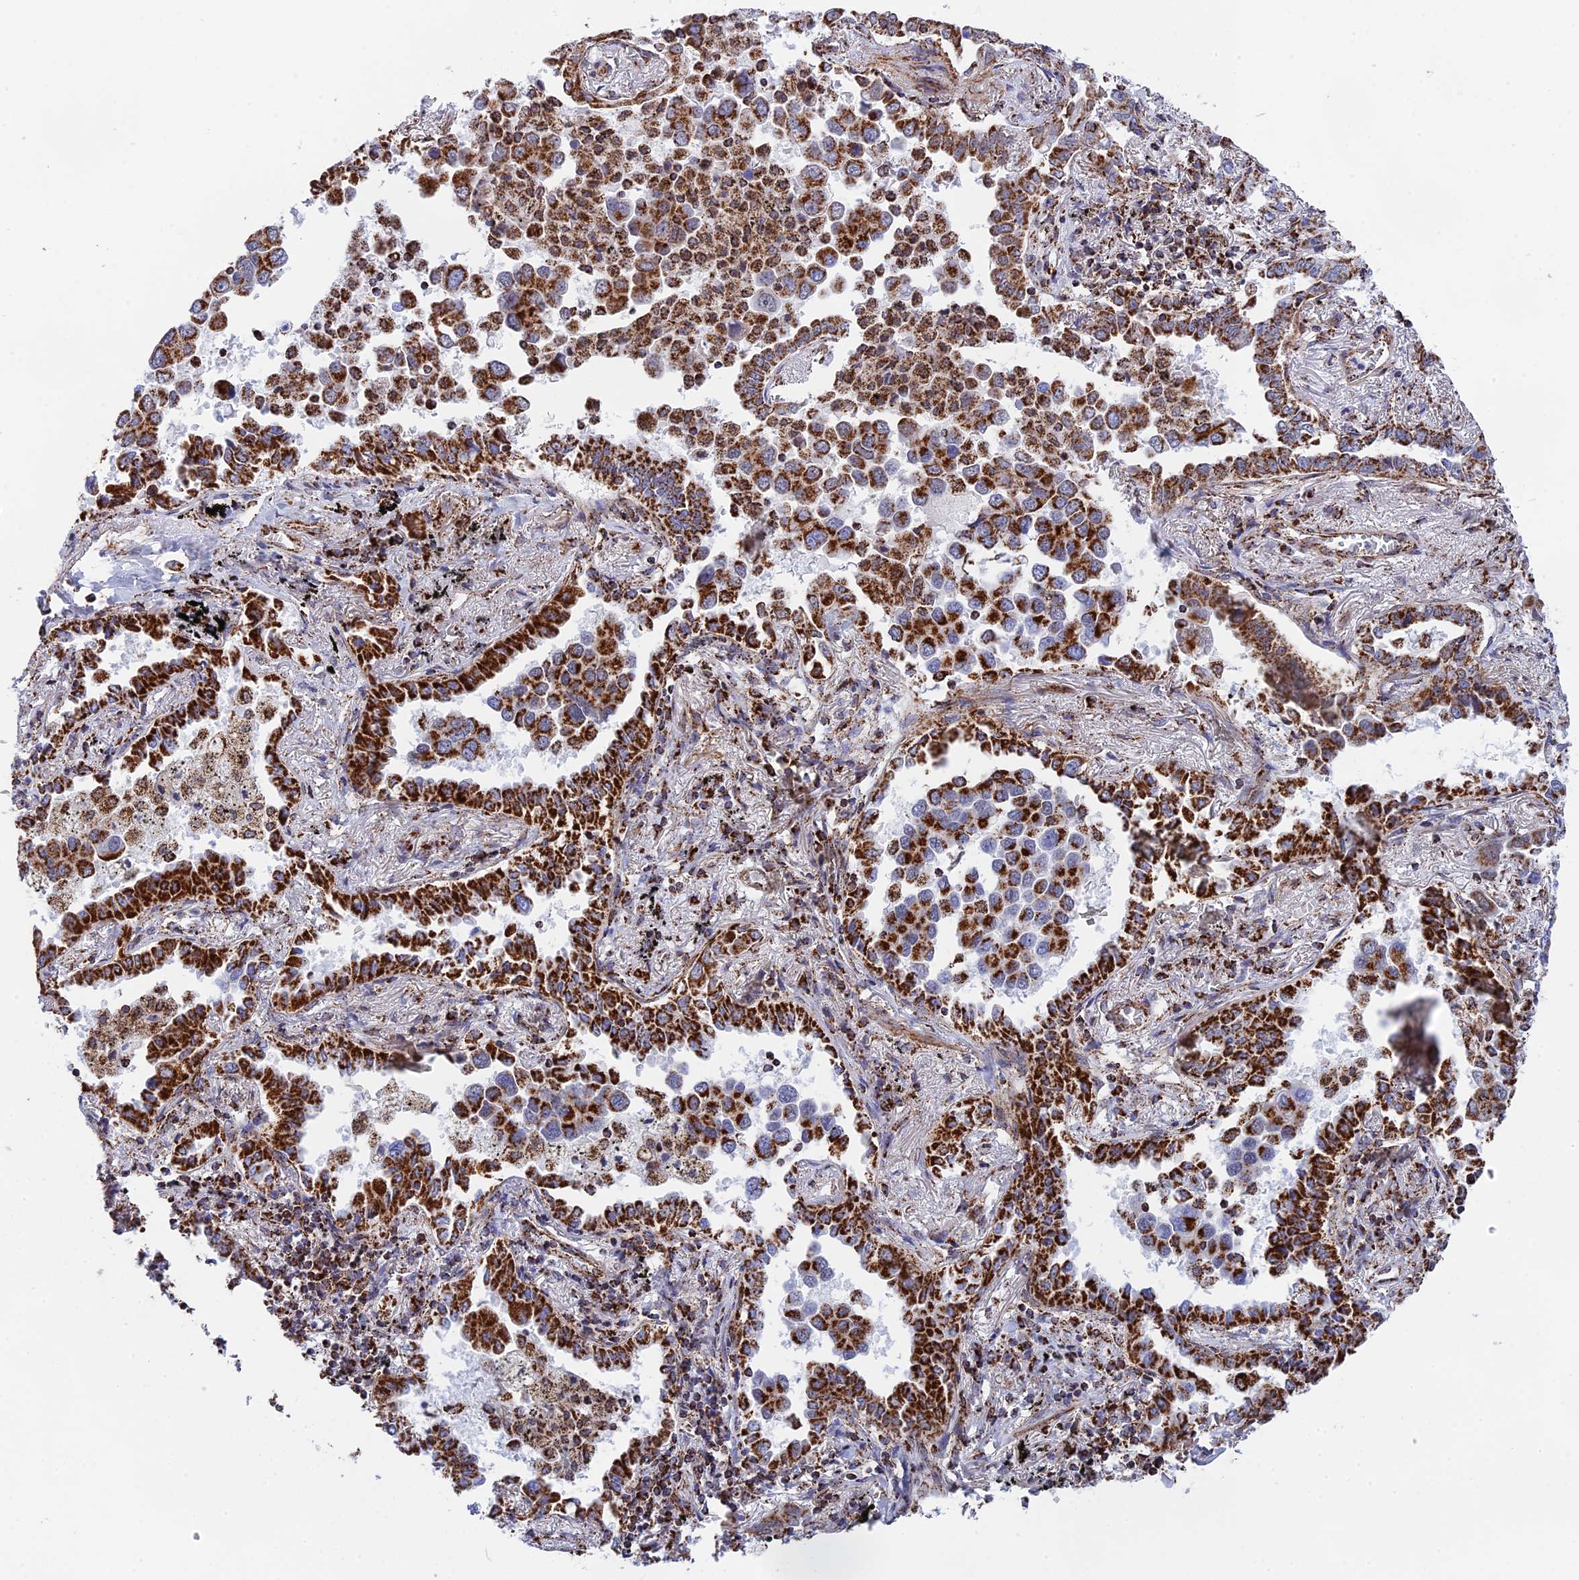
{"staining": {"intensity": "strong", "quantity": ">75%", "location": "cytoplasmic/membranous"}, "tissue": "lung cancer", "cell_type": "Tumor cells", "image_type": "cancer", "snomed": [{"axis": "morphology", "description": "Adenocarcinoma, NOS"}, {"axis": "topography", "description": "Lung"}], "caption": "Immunohistochemistry (IHC) image of neoplastic tissue: human lung adenocarcinoma stained using immunohistochemistry (IHC) exhibits high levels of strong protein expression localized specifically in the cytoplasmic/membranous of tumor cells, appearing as a cytoplasmic/membranous brown color.", "gene": "CDC16", "patient": {"sex": "male", "age": 67}}